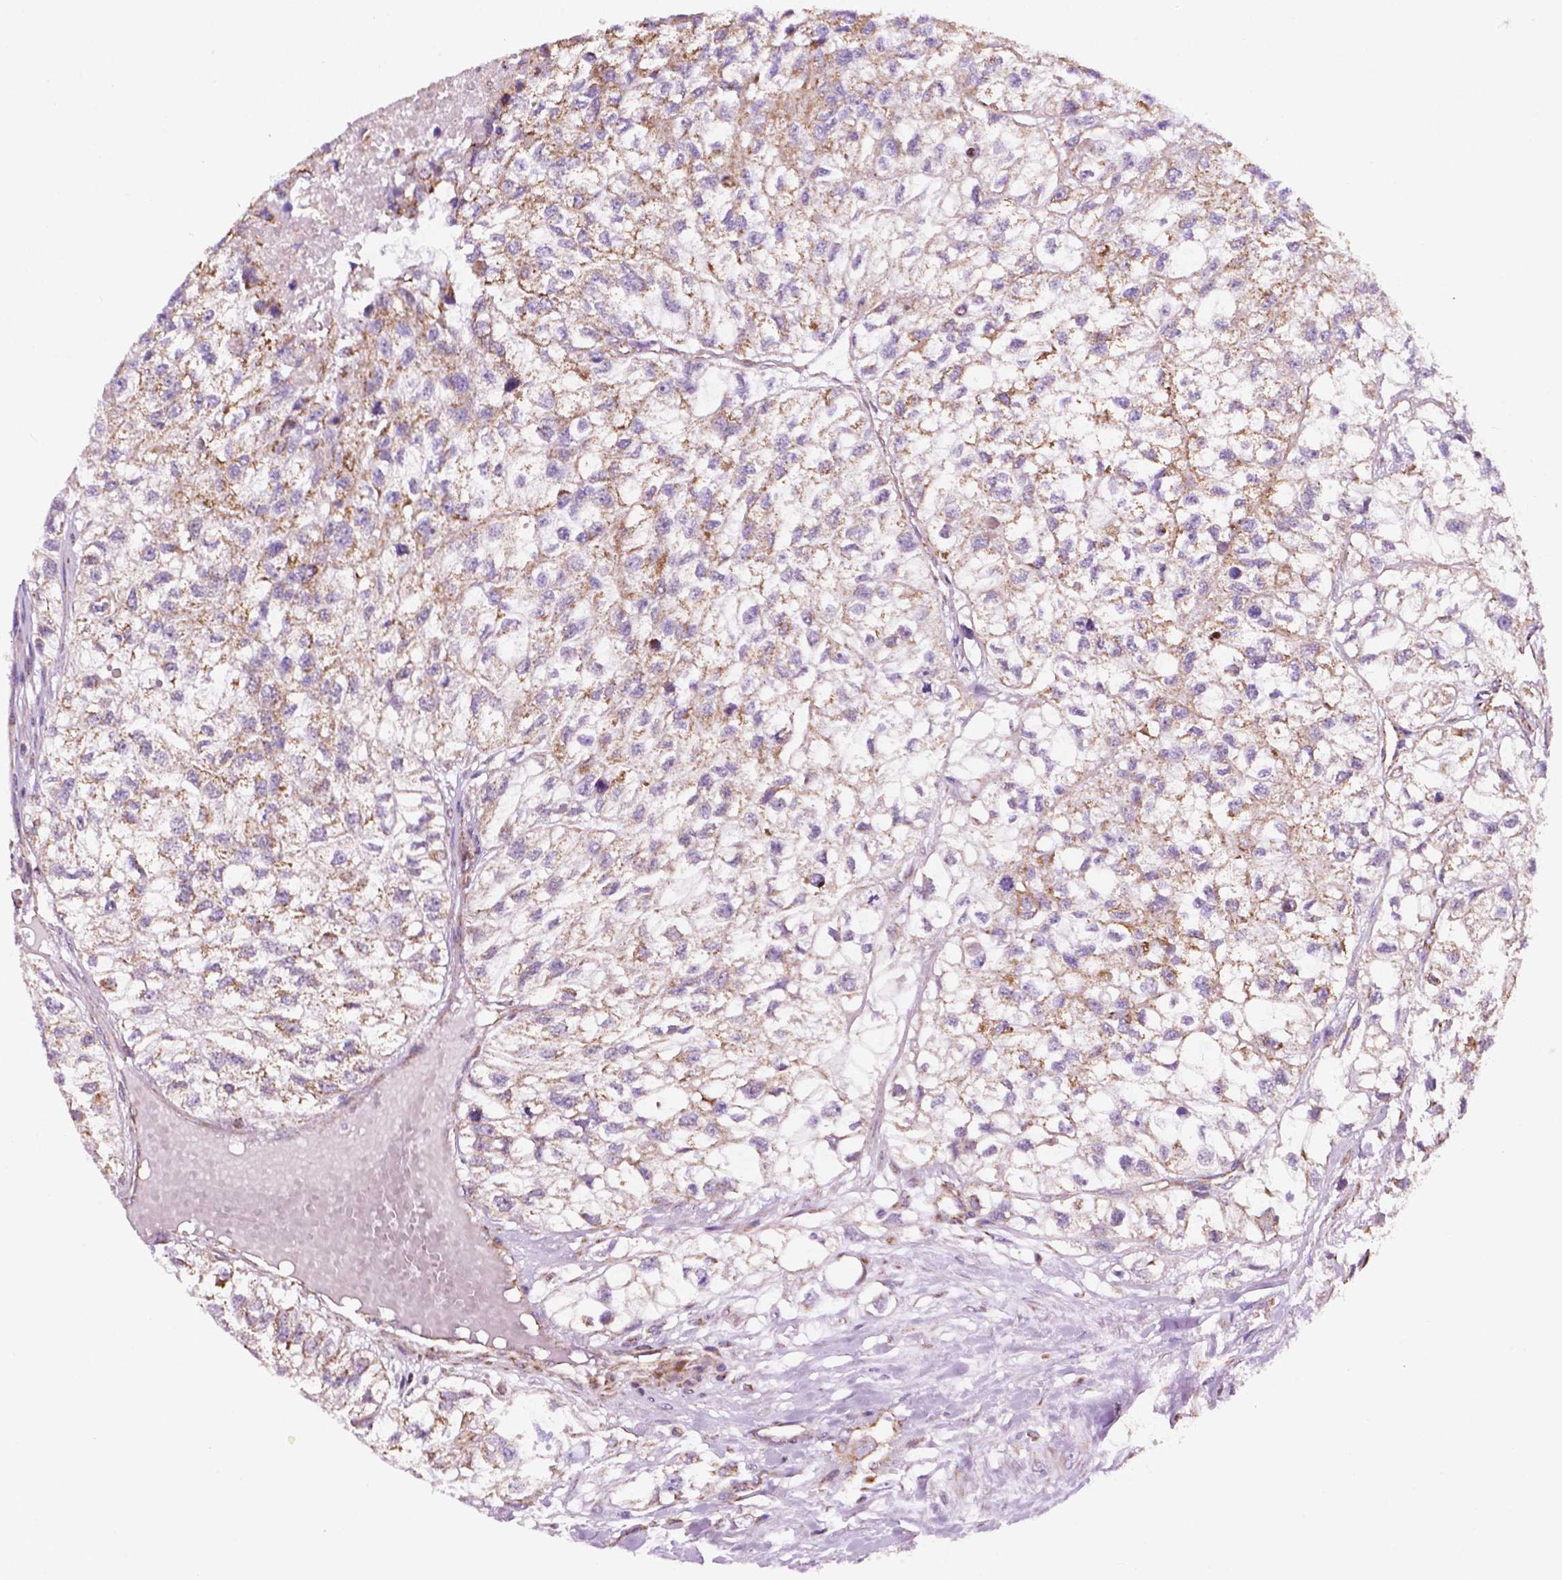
{"staining": {"intensity": "weak", "quantity": ">75%", "location": "cytoplasmic/membranous"}, "tissue": "renal cancer", "cell_type": "Tumor cells", "image_type": "cancer", "snomed": [{"axis": "morphology", "description": "Adenocarcinoma, NOS"}, {"axis": "topography", "description": "Kidney"}], "caption": "Immunohistochemical staining of renal cancer (adenocarcinoma) displays weak cytoplasmic/membranous protein staining in about >75% of tumor cells. (IHC, brightfield microscopy, high magnification).", "gene": "GEMIN4", "patient": {"sex": "male", "age": 56}}